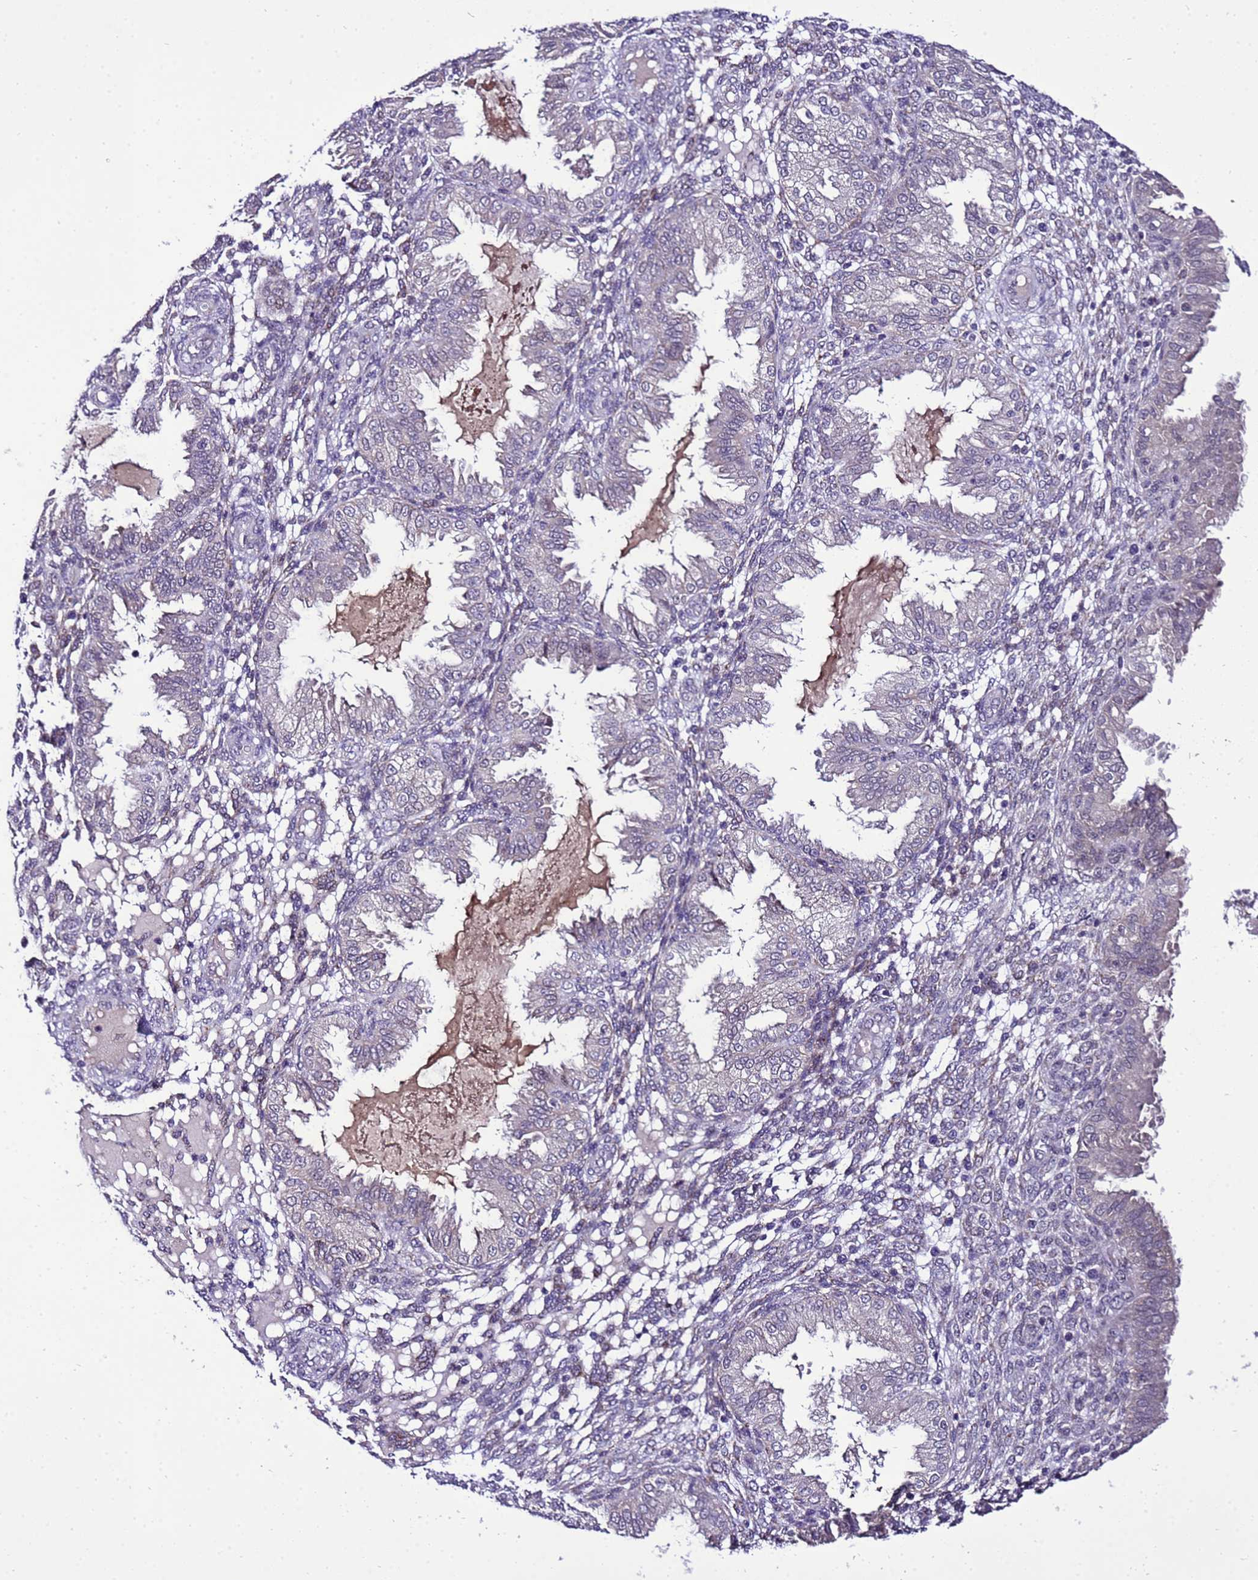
{"staining": {"intensity": "negative", "quantity": "none", "location": "none"}, "tissue": "endometrium", "cell_type": "Cells in endometrial stroma", "image_type": "normal", "snomed": [{"axis": "morphology", "description": "Normal tissue, NOS"}, {"axis": "topography", "description": "Endometrium"}], "caption": "Immunohistochemistry image of unremarkable endometrium stained for a protein (brown), which demonstrates no positivity in cells in endometrial stroma. Brightfield microscopy of immunohistochemistry stained with DAB (brown) and hematoxylin (blue), captured at high magnification.", "gene": "C19orf47", "patient": {"sex": "female", "age": 33}}